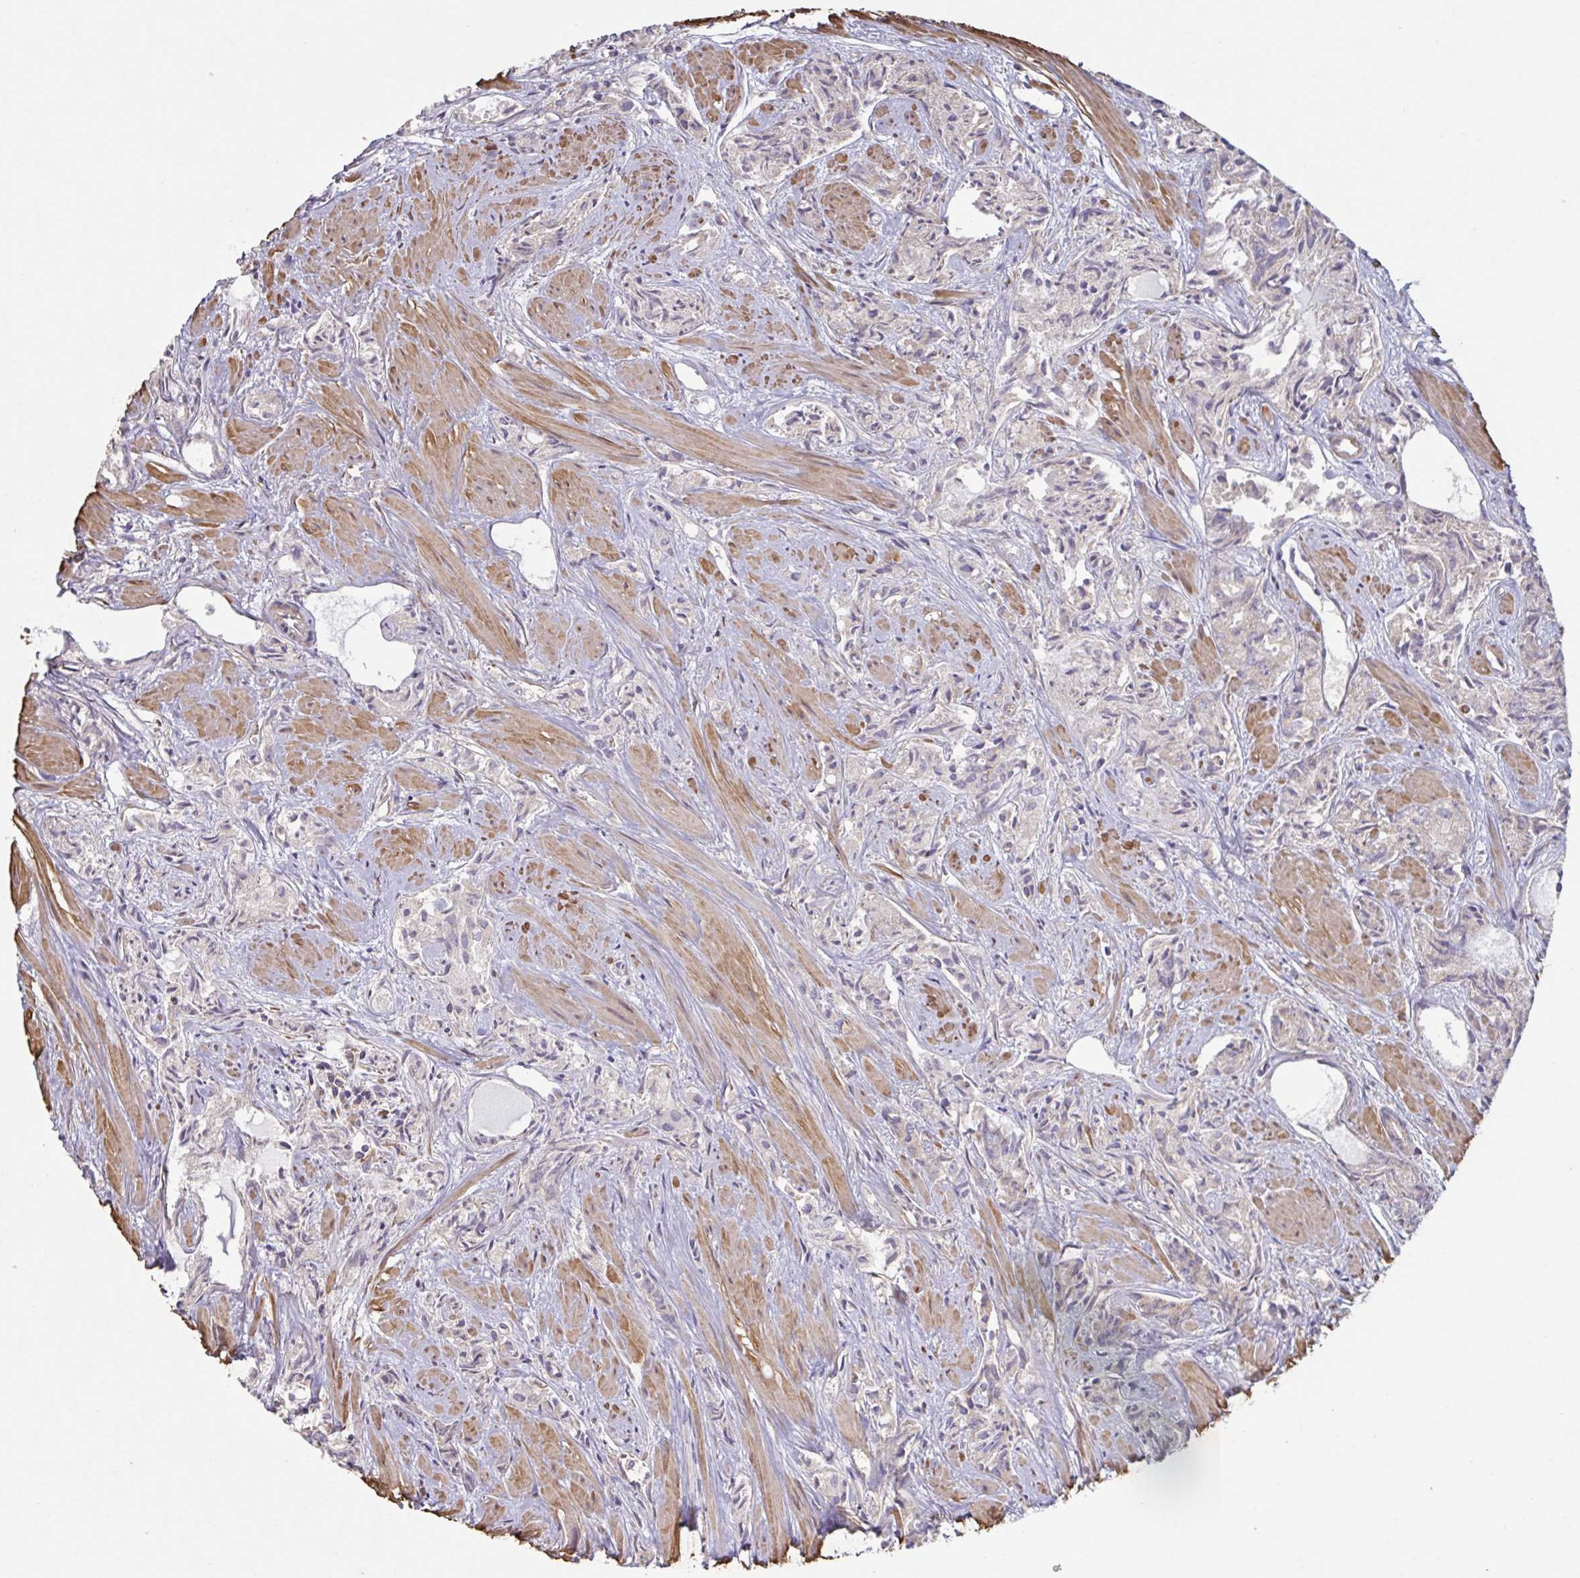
{"staining": {"intensity": "strong", "quantity": "25%-75%", "location": "cytoplasmic/membranous"}, "tissue": "prostate cancer", "cell_type": "Tumor cells", "image_type": "cancer", "snomed": [{"axis": "morphology", "description": "Adenocarcinoma, High grade"}, {"axis": "topography", "description": "Prostate"}], "caption": "Immunohistochemistry staining of prostate adenocarcinoma (high-grade), which displays high levels of strong cytoplasmic/membranous positivity in approximately 25%-75% of tumor cells indicating strong cytoplasmic/membranous protein positivity. The staining was performed using DAB (3,3'-diaminobenzidine) (brown) for protein detection and nuclei were counterstained in hematoxylin (blue).", "gene": "DIP2B", "patient": {"sex": "male", "age": 58}}